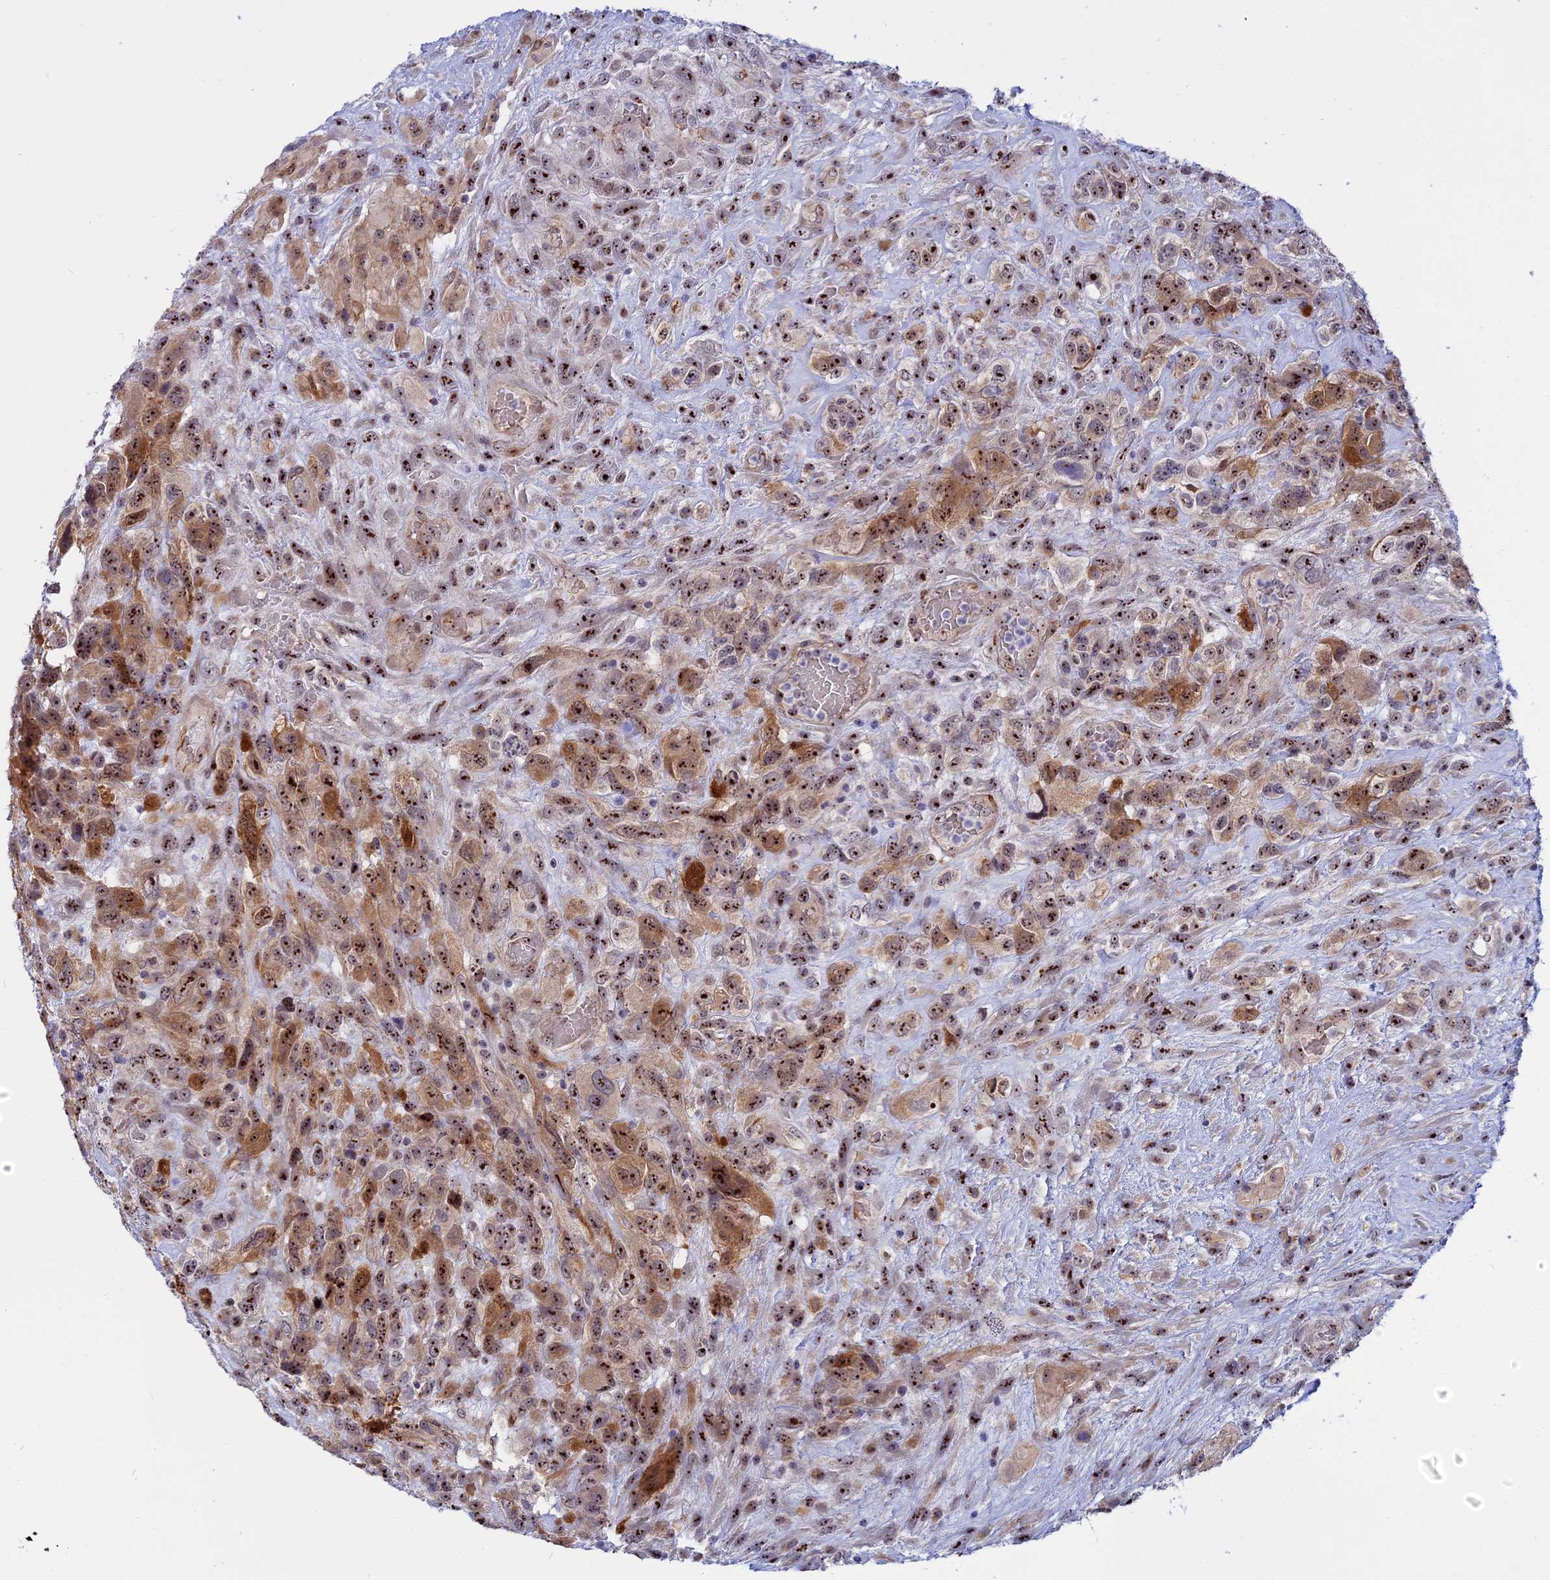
{"staining": {"intensity": "moderate", "quantity": ">75%", "location": "cytoplasmic/membranous,nuclear"}, "tissue": "glioma", "cell_type": "Tumor cells", "image_type": "cancer", "snomed": [{"axis": "morphology", "description": "Glioma, malignant, High grade"}, {"axis": "topography", "description": "Brain"}], "caption": "About >75% of tumor cells in glioma show moderate cytoplasmic/membranous and nuclear protein expression as visualized by brown immunohistochemical staining.", "gene": "DBNDD1", "patient": {"sex": "male", "age": 61}}